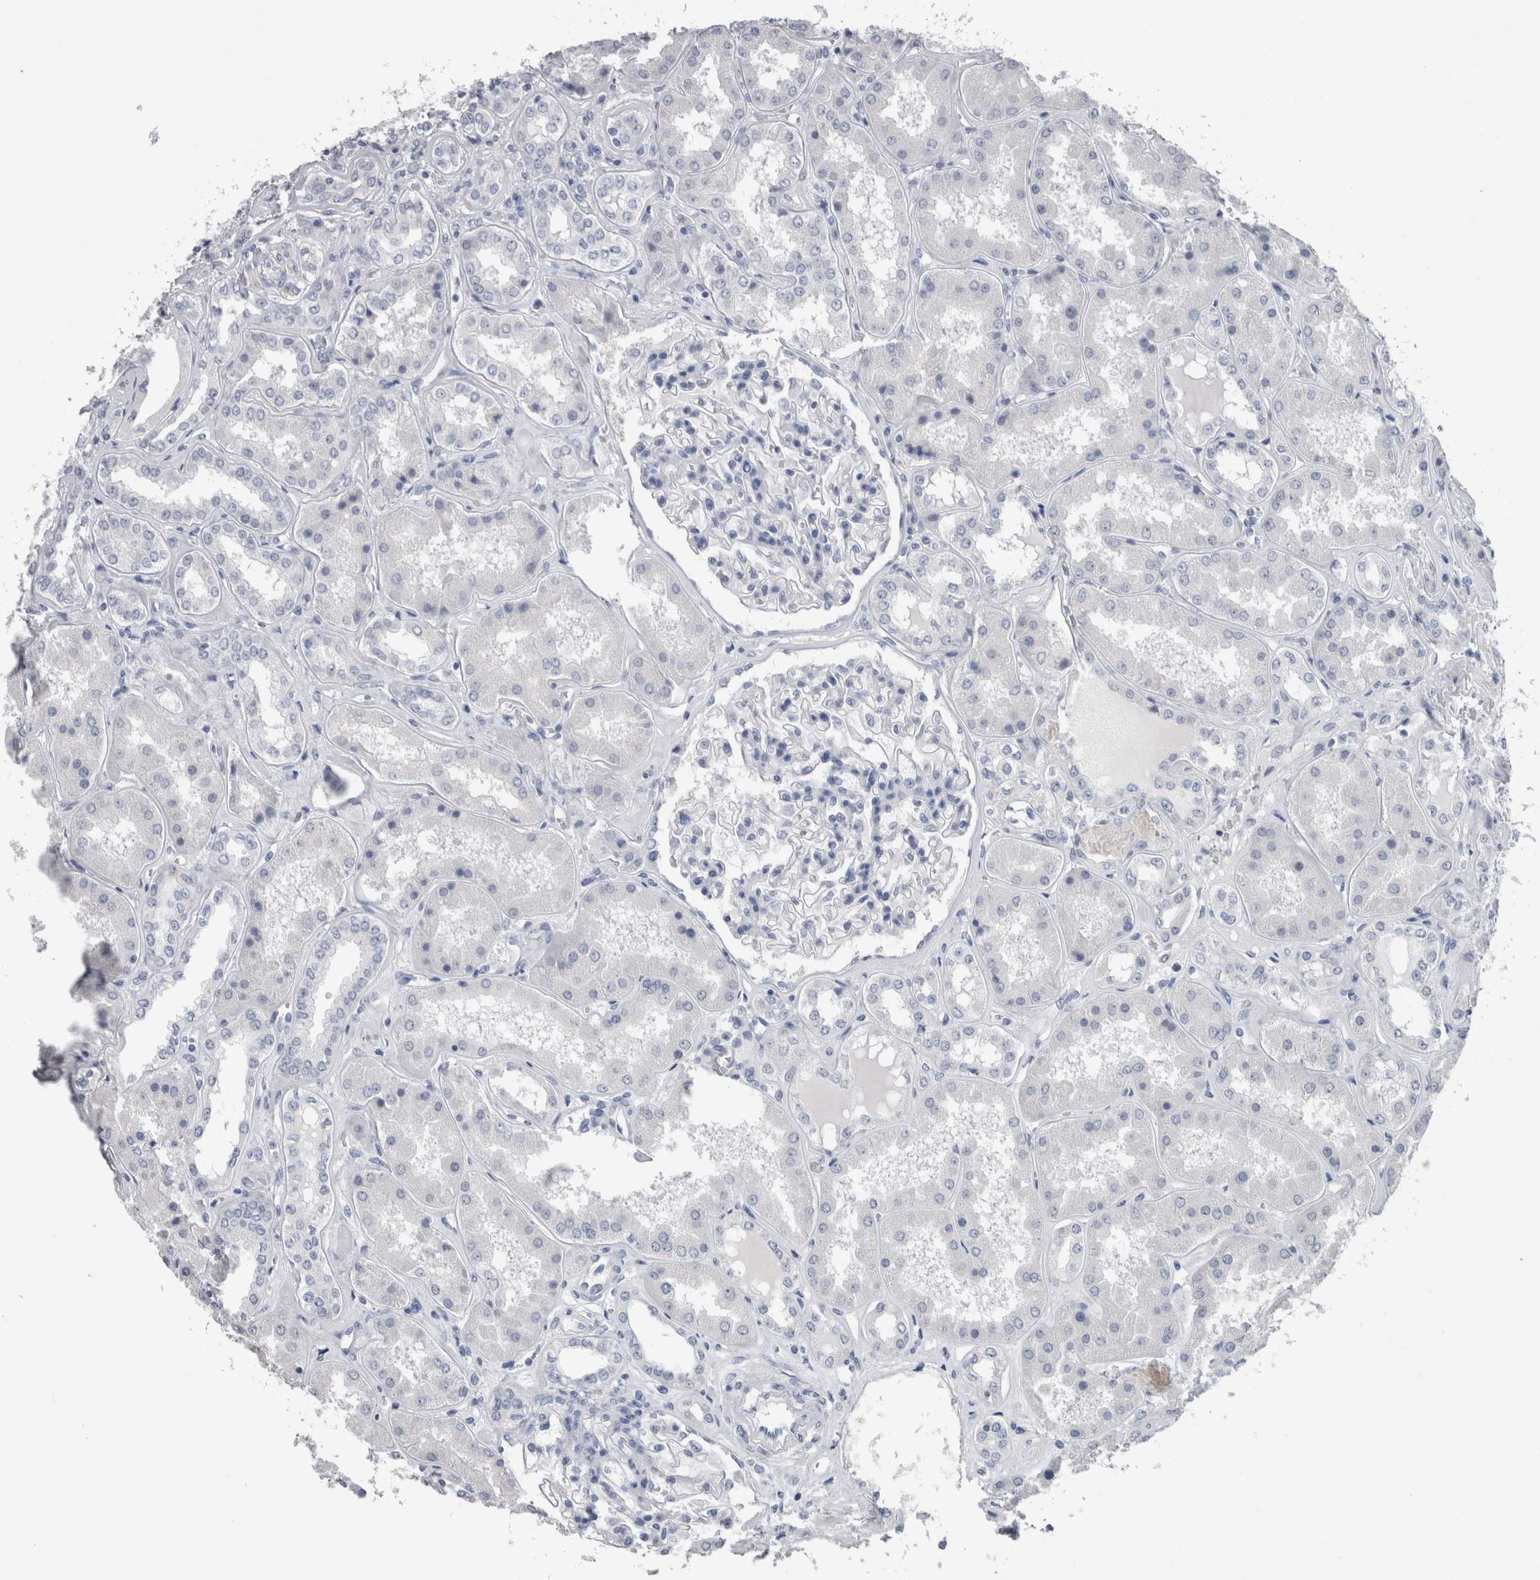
{"staining": {"intensity": "negative", "quantity": "none", "location": "none"}, "tissue": "kidney", "cell_type": "Cells in glomeruli", "image_type": "normal", "snomed": [{"axis": "morphology", "description": "Normal tissue, NOS"}, {"axis": "topography", "description": "Kidney"}], "caption": "Cells in glomeruli show no significant protein positivity in unremarkable kidney. (Stains: DAB immunohistochemistry (IHC) with hematoxylin counter stain, Microscopy: brightfield microscopy at high magnification).", "gene": "CA8", "patient": {"sex": "female", "age": 56}}